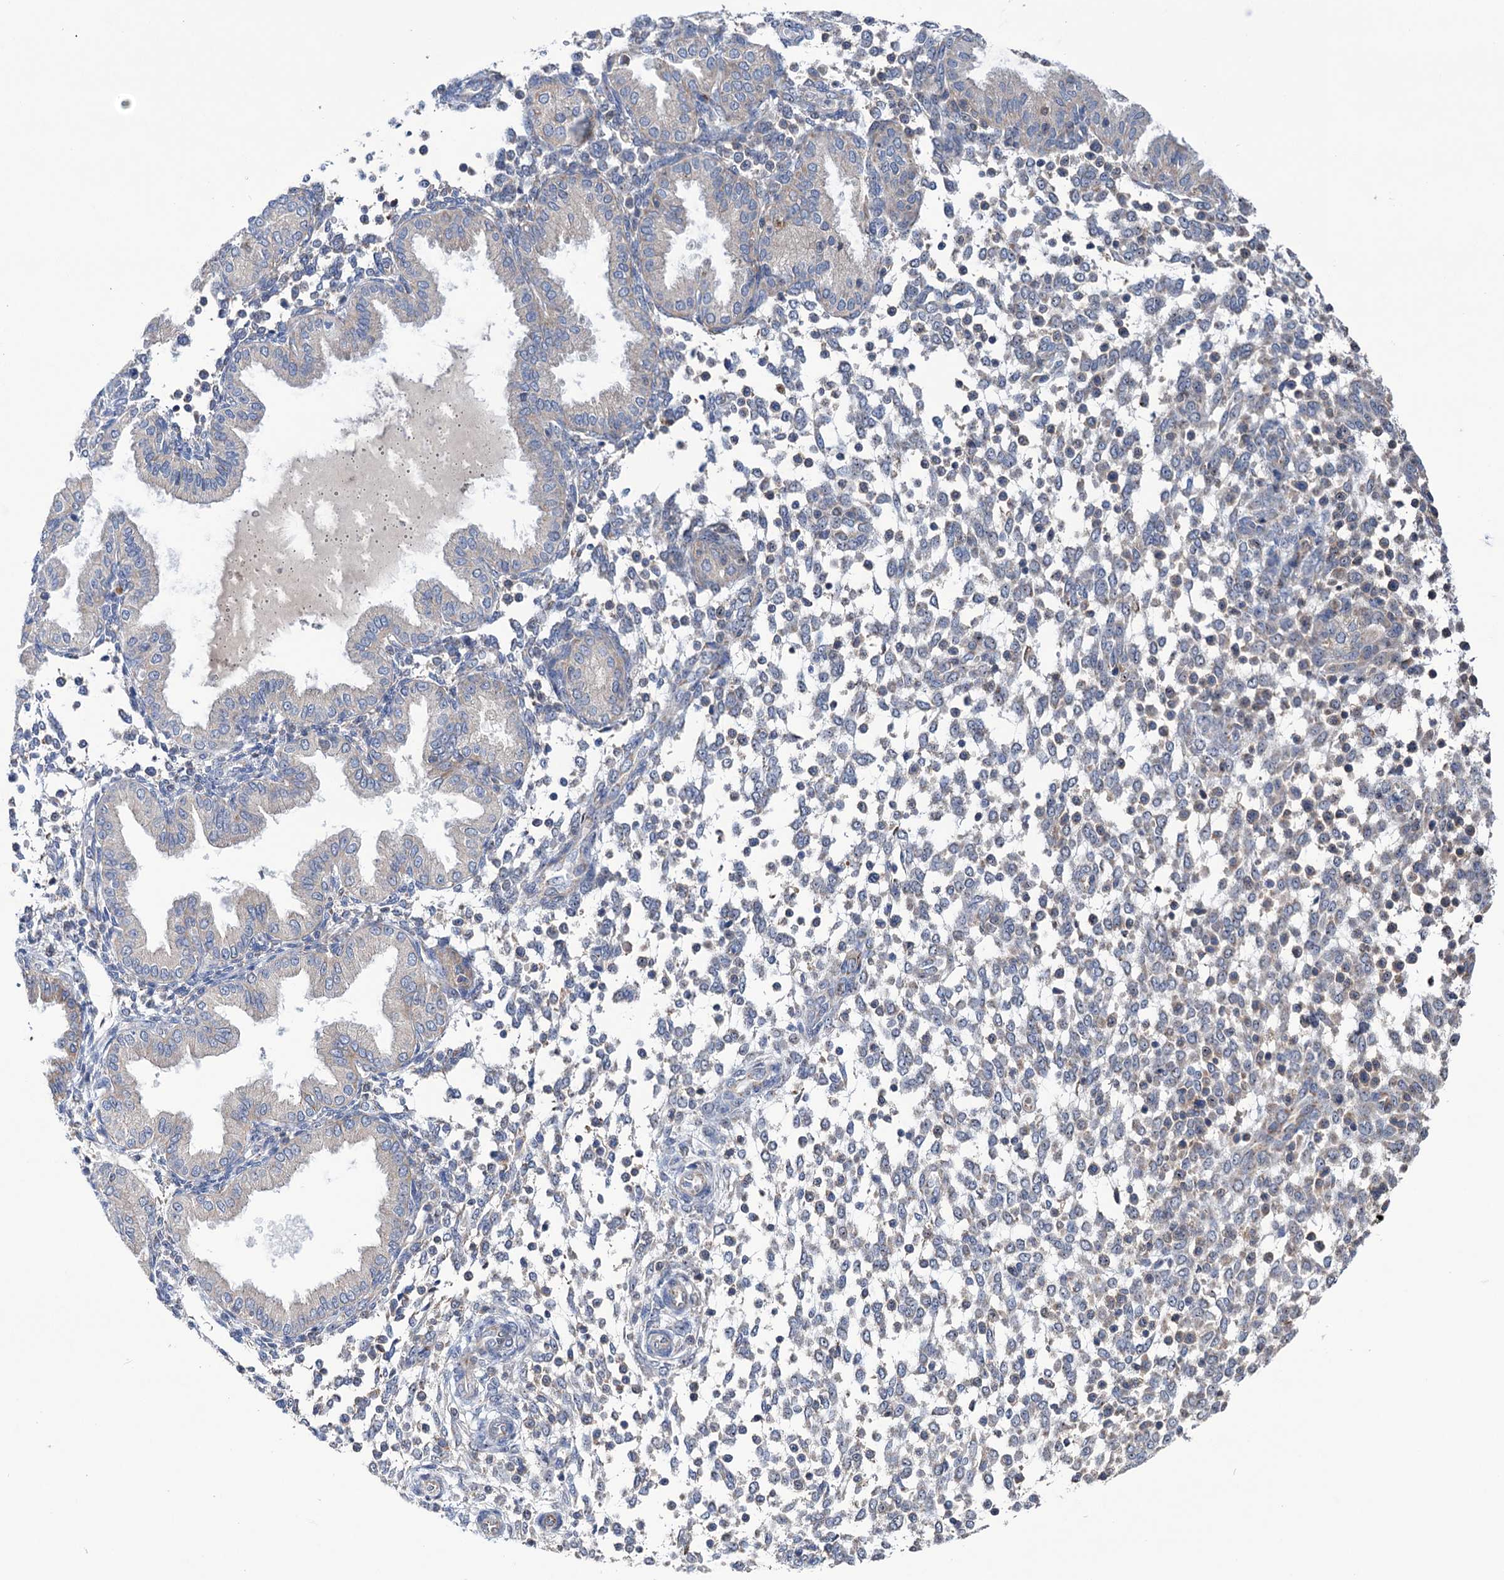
{"staining": {"intensity": "weak", "quantity": "<25%", "location": "cytoplasmic/membranous"}, "tissue": "endometrium", "cell_type": "Cells in endometrial stroma", "image_type": "normal", "snomed": [{"axis": "morphology", "description": "Normal tissue, NOS"}, {"axis": "topography", "description": "Endometrium"}], "caption": "Image shows no protein expression in cells in endometrial stroma of unremarkable endometrium.", "gene": "HTR3B", "patient": {"sex": "female", "age": 53}}